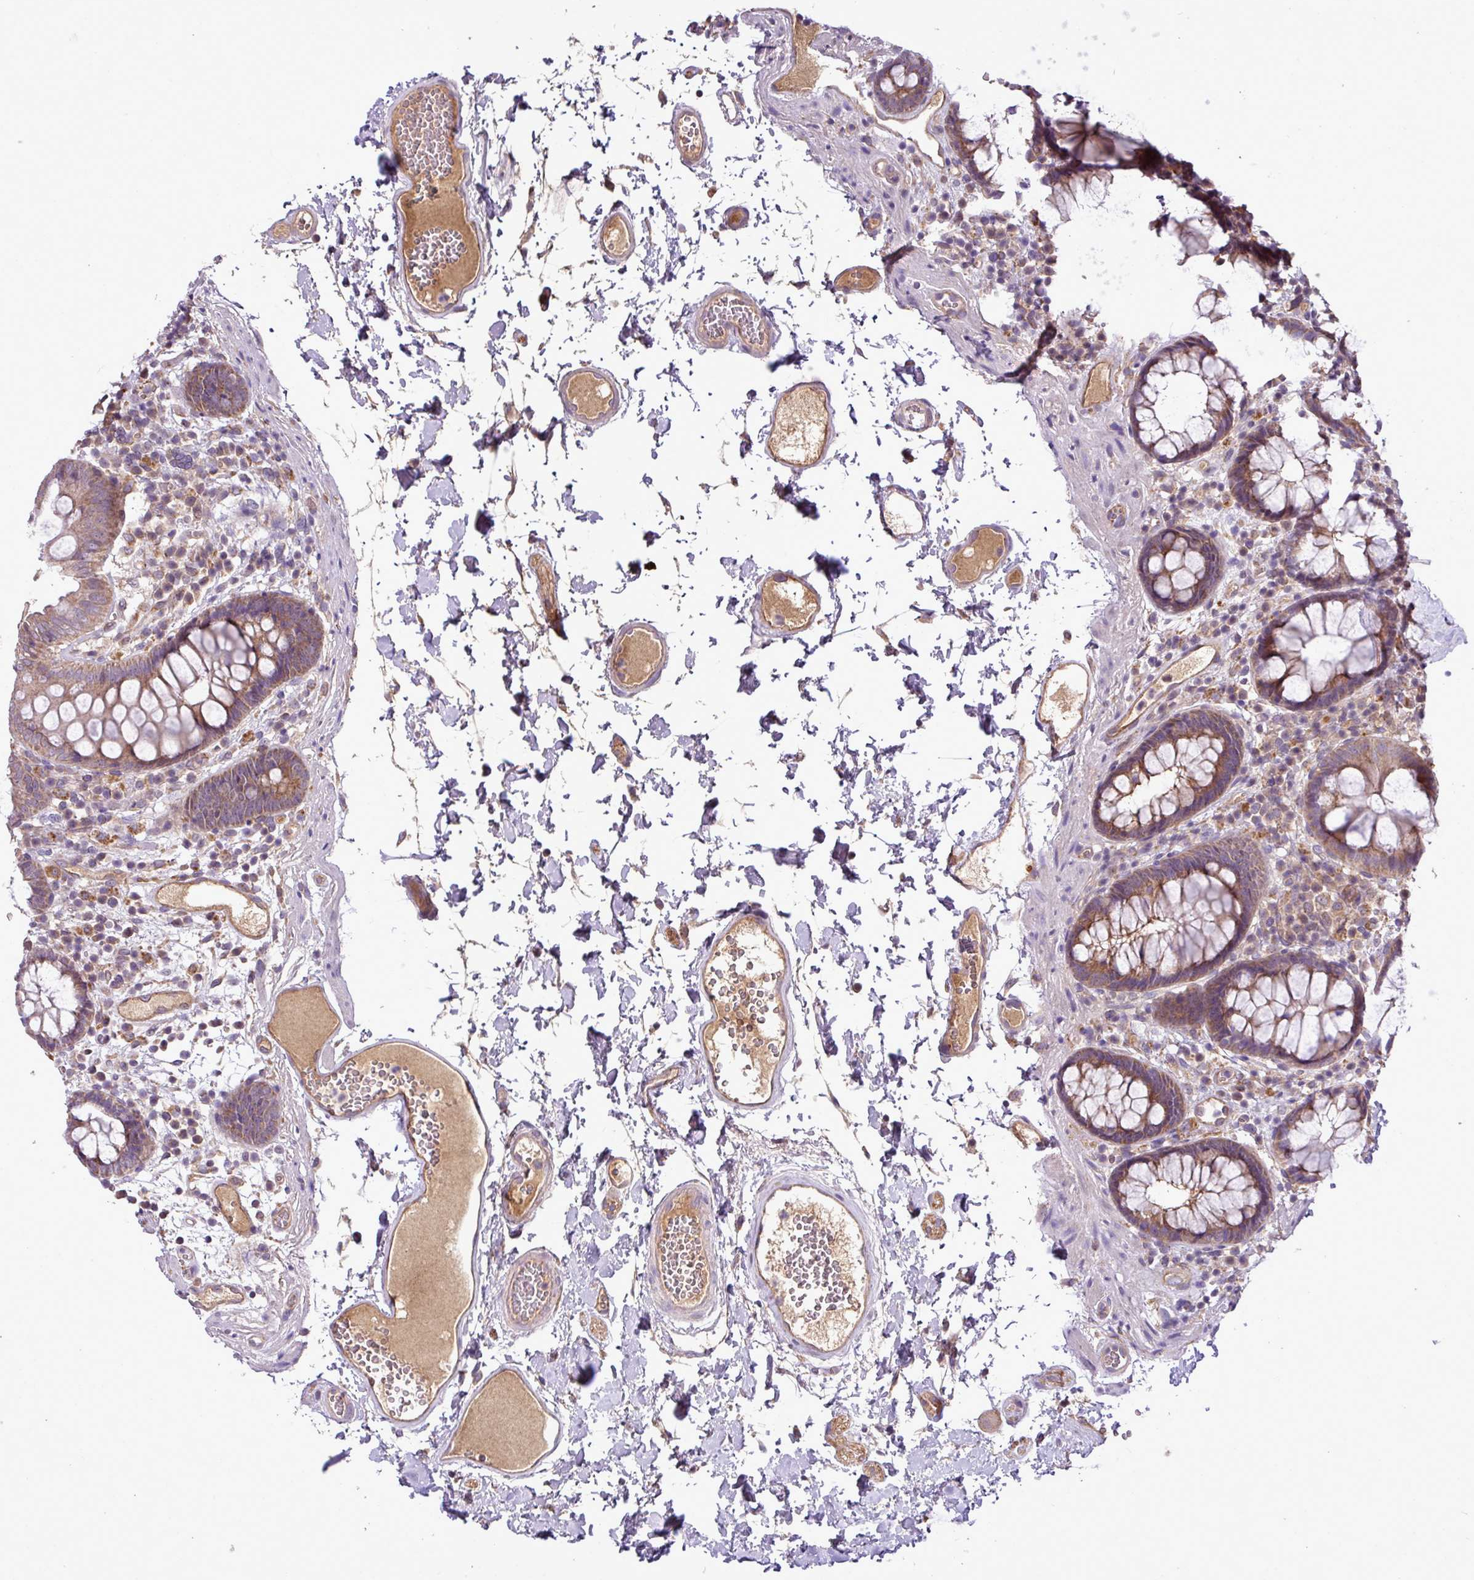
{"staining": {"intensity": "moderate", "quantity": ">75%", "location": "cytoplasmic/membranous"}, "tissue": "colon", "cell_type": "Endothelial cells", "image_type": "normal", "snomed": [{"axis": "morphology", "description": "Normal tissue, NOS"}, {"axis": "topography", "description": "Colon"}], "caption": "Colon stained for a protein (brown) shows moderate cytoplasmic/membranous positive staining in approximately >75% of endothelial cells.", "gene": "XIAP", "patient": {"sex": "male", "age": 84}}